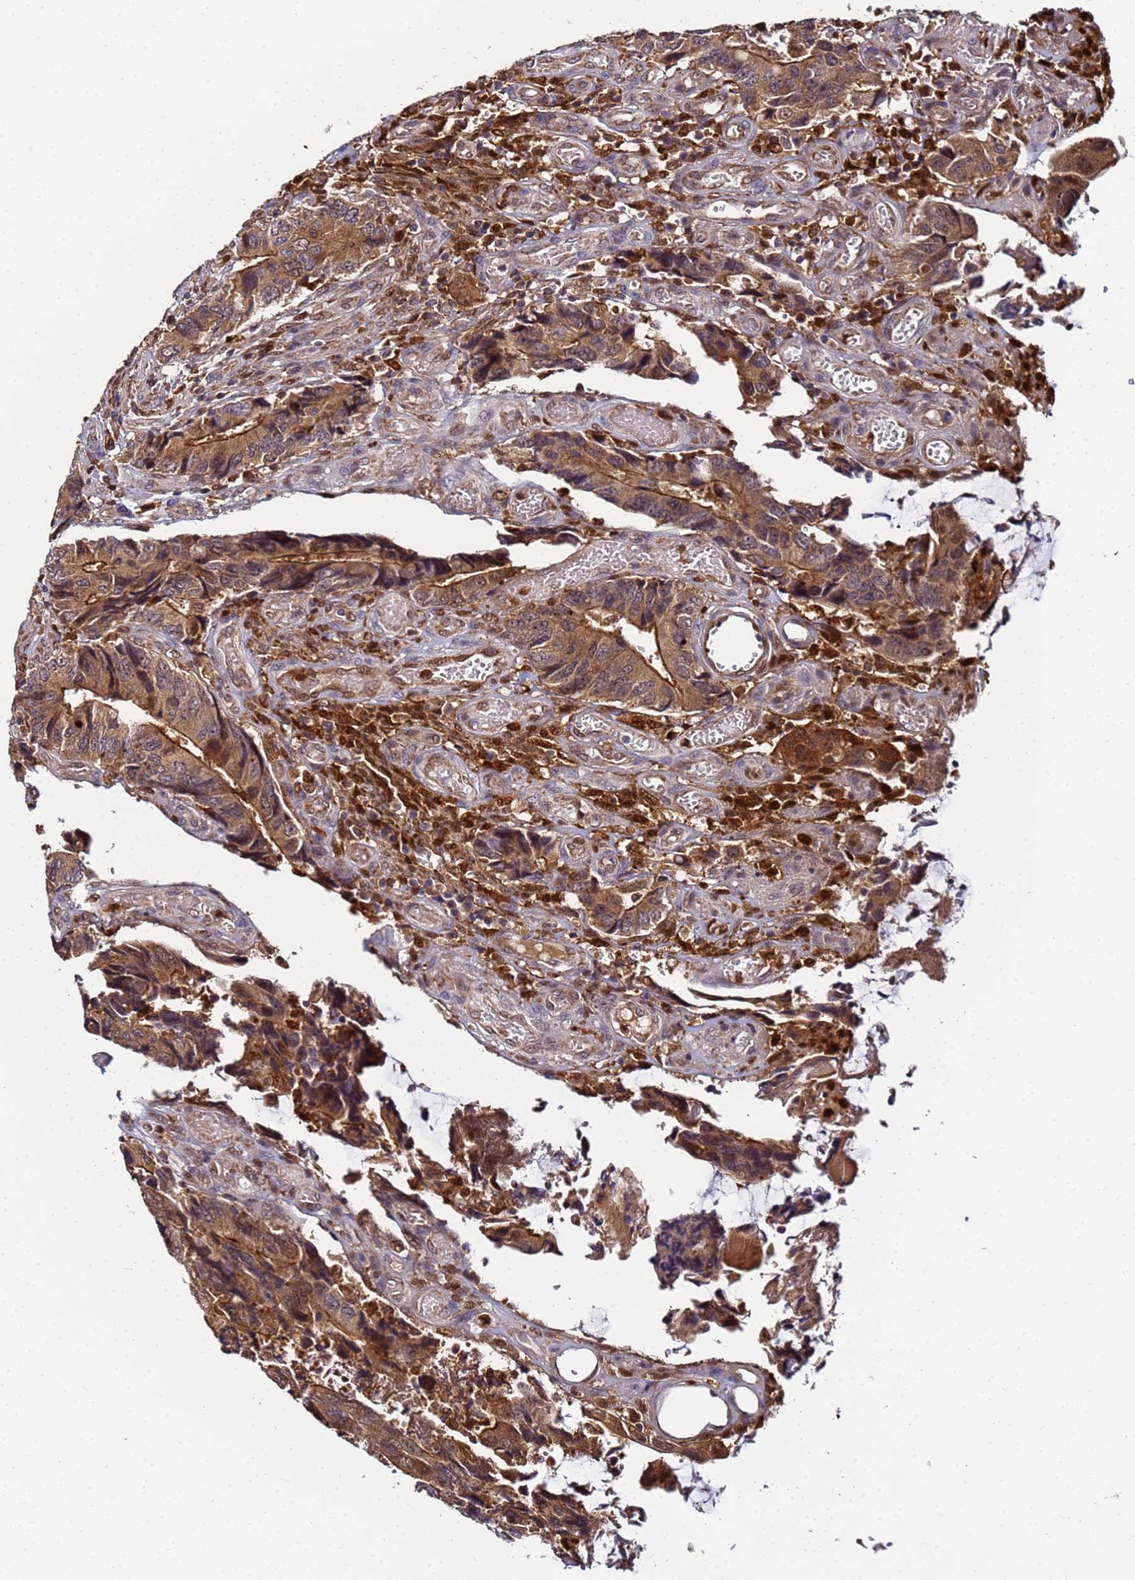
{"staining": {"intensity": "moderate", "quantity": ">75%", "location": "cytoplasmic/membranous"}, "tissue": "colorectal cancer", "cell_type": "Tumor cells", "image_type": "cancer", "snomed": [{"axis": "morphology", "description": "Adenocarcinoma, NOS"}, {"axis": "topography", "description": "Colon"}], "caption": "Moderate cytoplasmic/membranous expression for a protein is present in approximately >75% of tumor cells of colorectal cancer using IHC.", "gene": "CCDC127", "patient": {"sex": "male", "age": 87}}